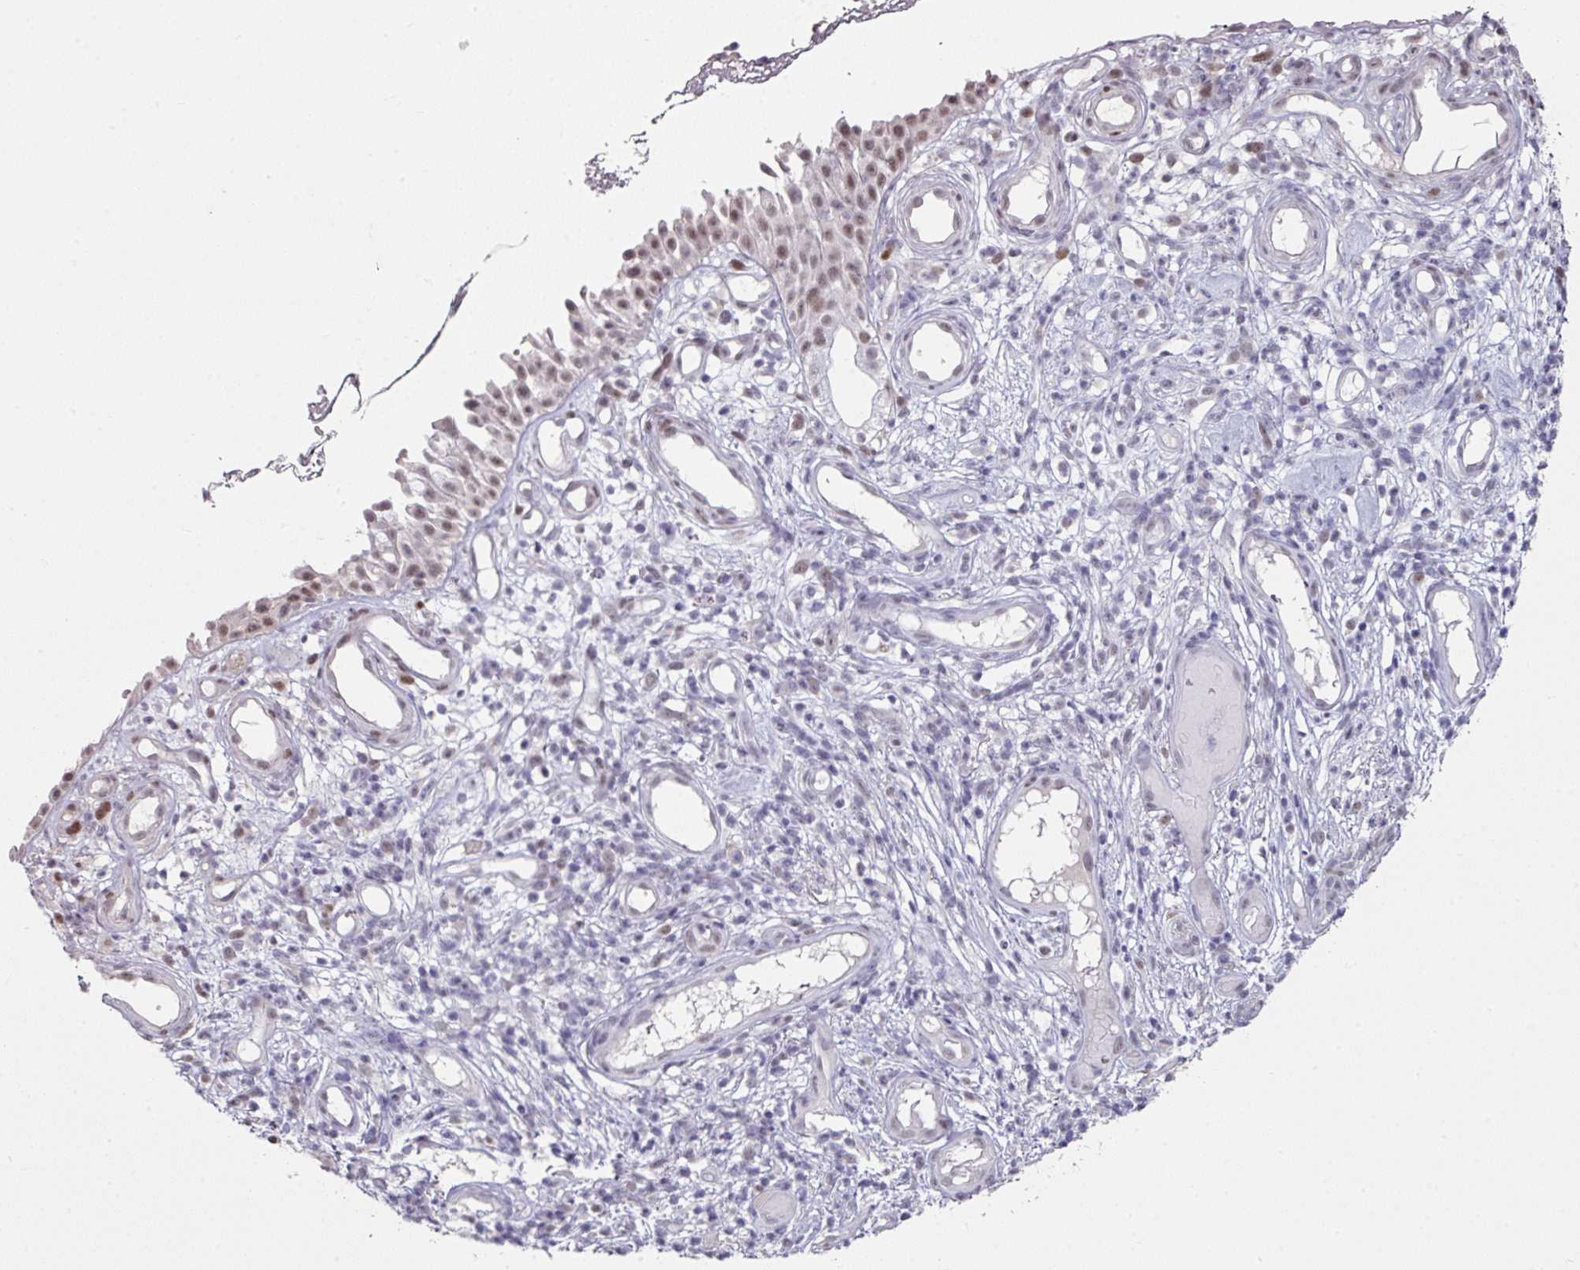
{"staining": {"intensity": "moderate", "quantity": "25%-75%", "location": "nuclear"}, "tissue": "nasopharynx", "cell_type": "Respiratory epithelial cells", "image_type": "normal", "snomed": [{"axis": "morphology", "description": "Normal tissue, NOS"}, {"axis": "morphology", "description": "Inflammation, NOS"}, {"axis": "topography", "description": "Nasopharynx"}], "caption": "Moderate nuclear protein staining is appreciated in approximately 25%-75% of respiratory epithelial cells in nasopharynx.", "gene": "ELK1", "patient": {"sex": "male", "age": 54}}